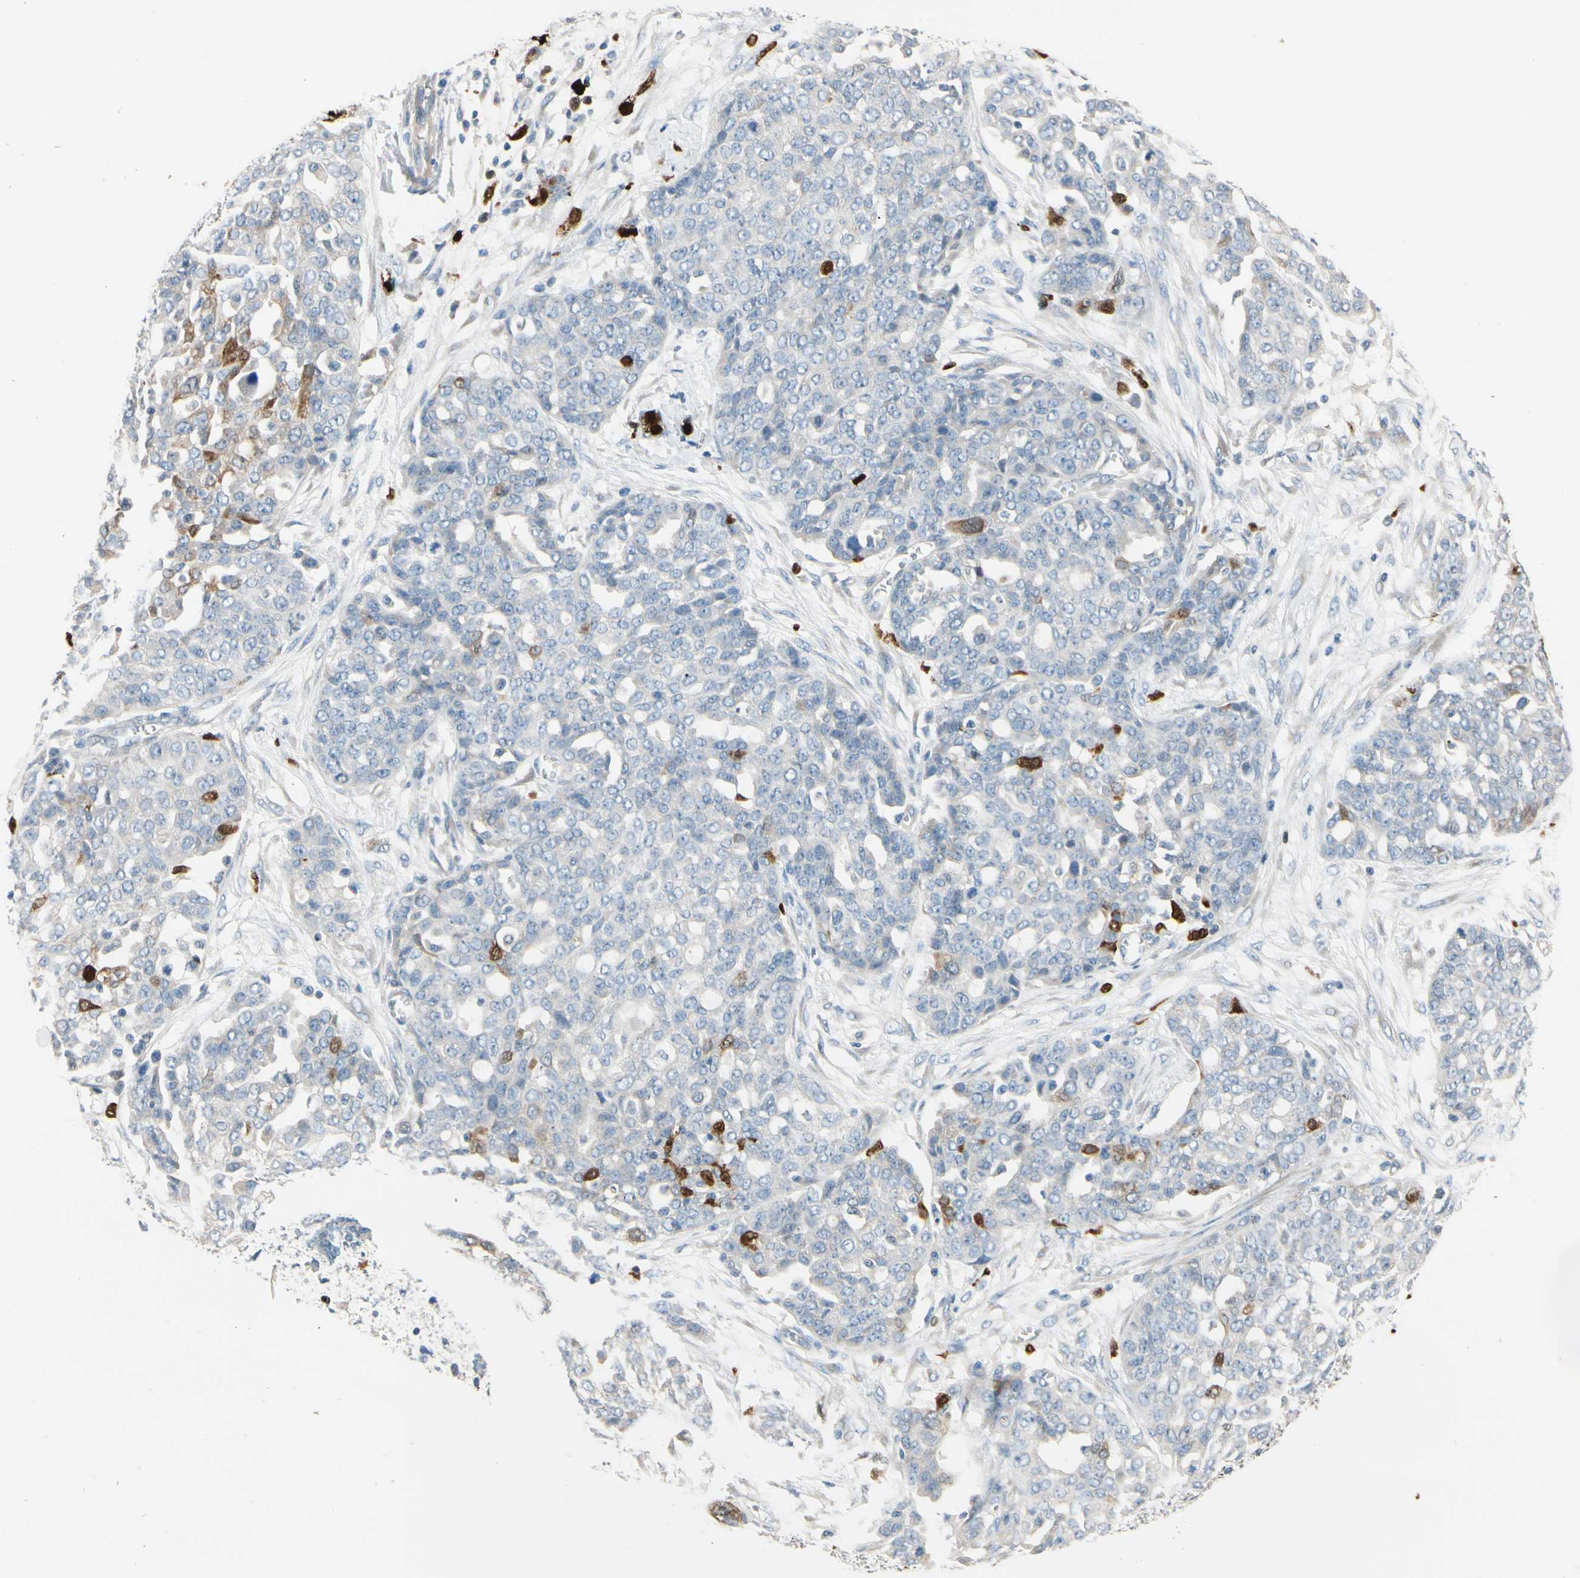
{"staining": {"intensity": "moderate", "quantity": "<25%", "location": "cytoplasmic/membranous"}, "tissue": "ovarian cancer", "cell_type": "Tumor cells", "image_type": "cancer", "snomed": [{"axis": "morphology", "description": "Cystadenocarcinoma, serous, NOS"}, {"axis": "topography", "description": "Soft tissue"}, {"axis": "topography", "description": "Ovary"}], "caption": "DAB (3,3'-diaminobenzidine) immunohistochemical staining of ovarian cancer (serous cystadenocarcinoma) shows moderate cytoplasmic/membranous protein staining in approximately <25% of tumor cells. The protein of interest is shown in brown color, while the nuclei are stained blue.", "gene": "TRAF5", "patient": {"sex": "female", "age": 57}}